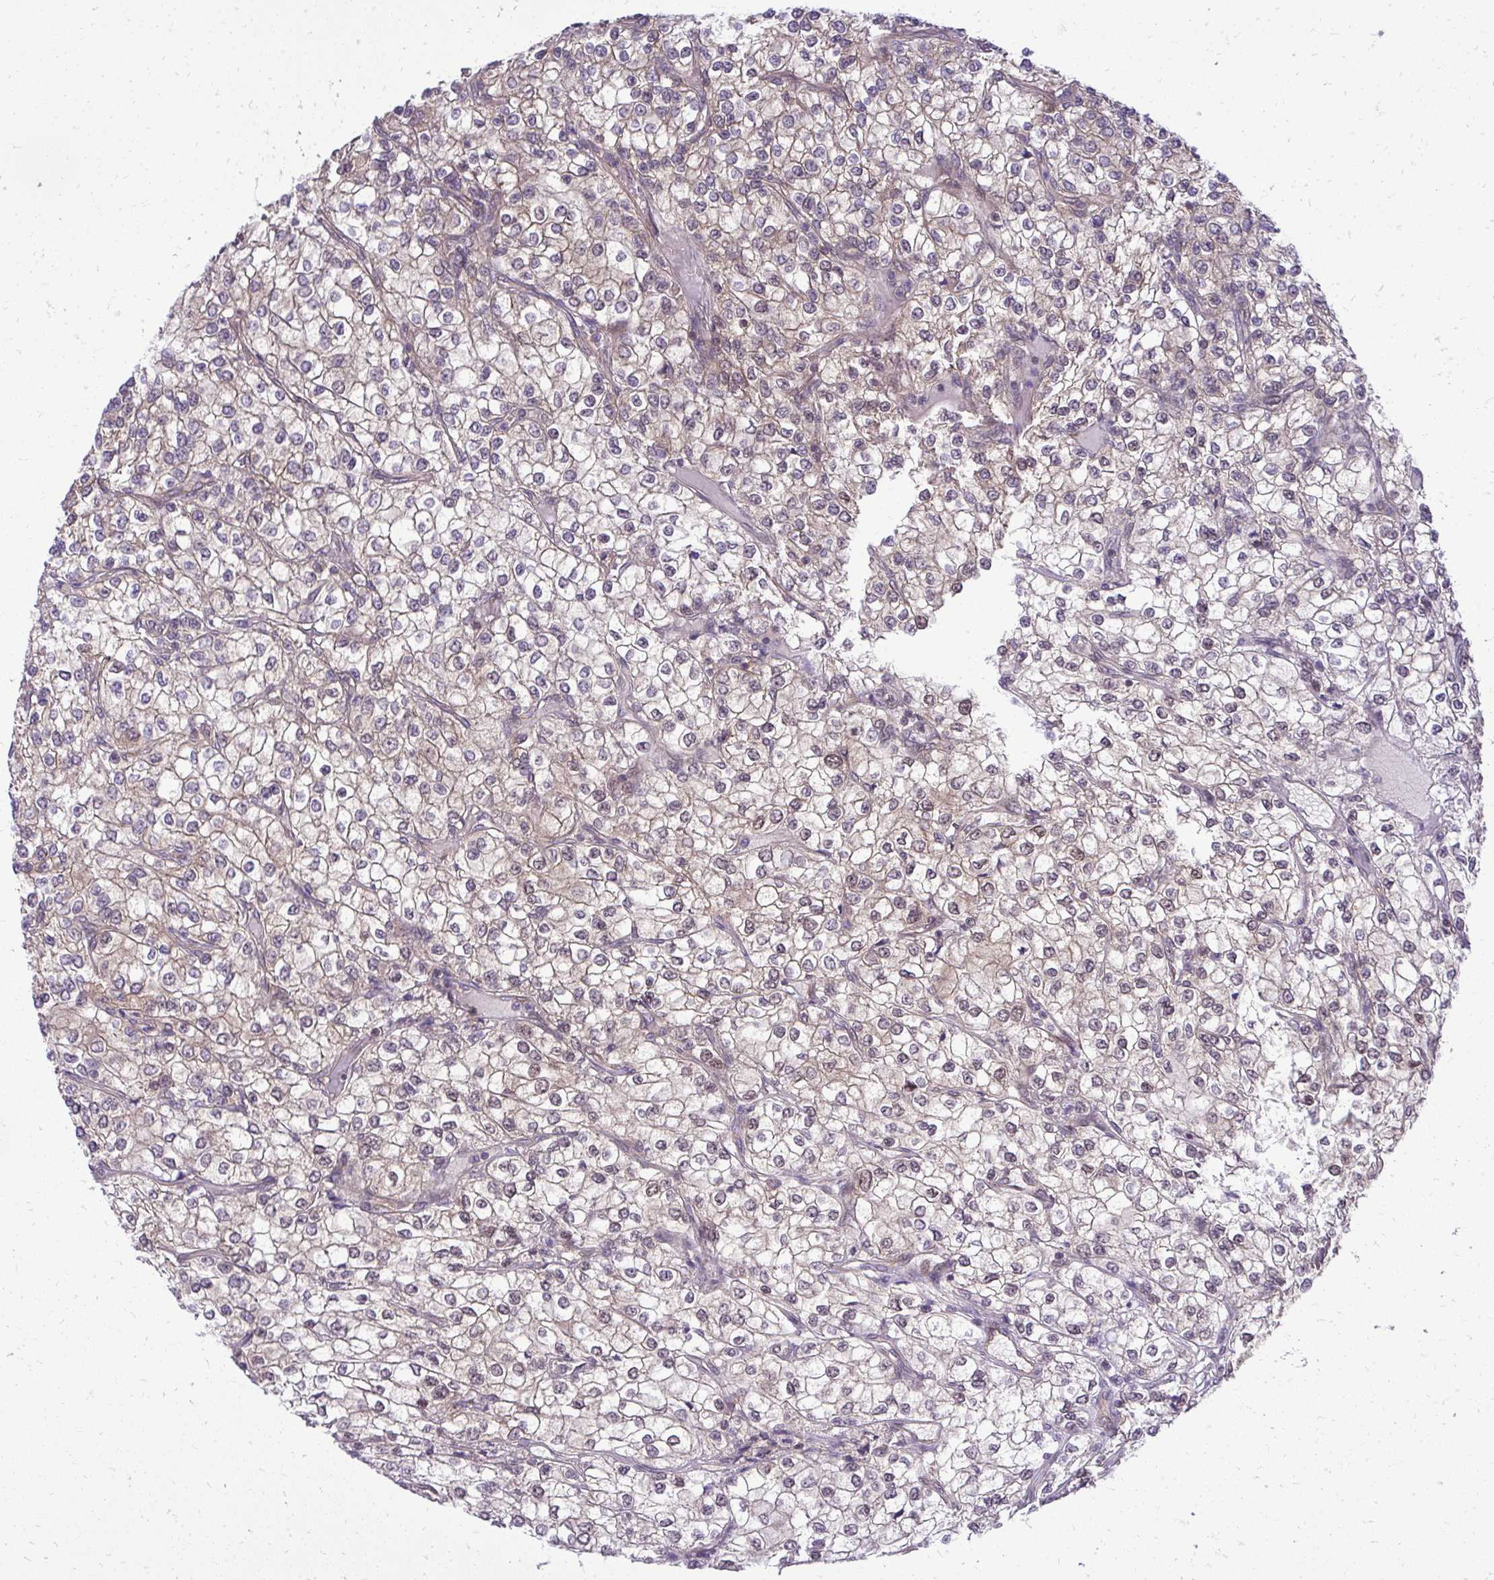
{"staining": {"intensity": "weak", "quantity": "<25%", "location": "cytoplasmic/membranous"}, "tissue": "renal cancer", "cell_type": "Tumor cells", "image_type": "cancer", "snomed": [{"axis": "morphology", "description": "Adenocarcinoma, NOS"}, {"axis": "topography", "description": "Kidney"}], "caption": "There is no significant staining in tumor cells of renal cancer.", "gene": "PPP5C", "patient": {"sex": "male", "age": 80}}